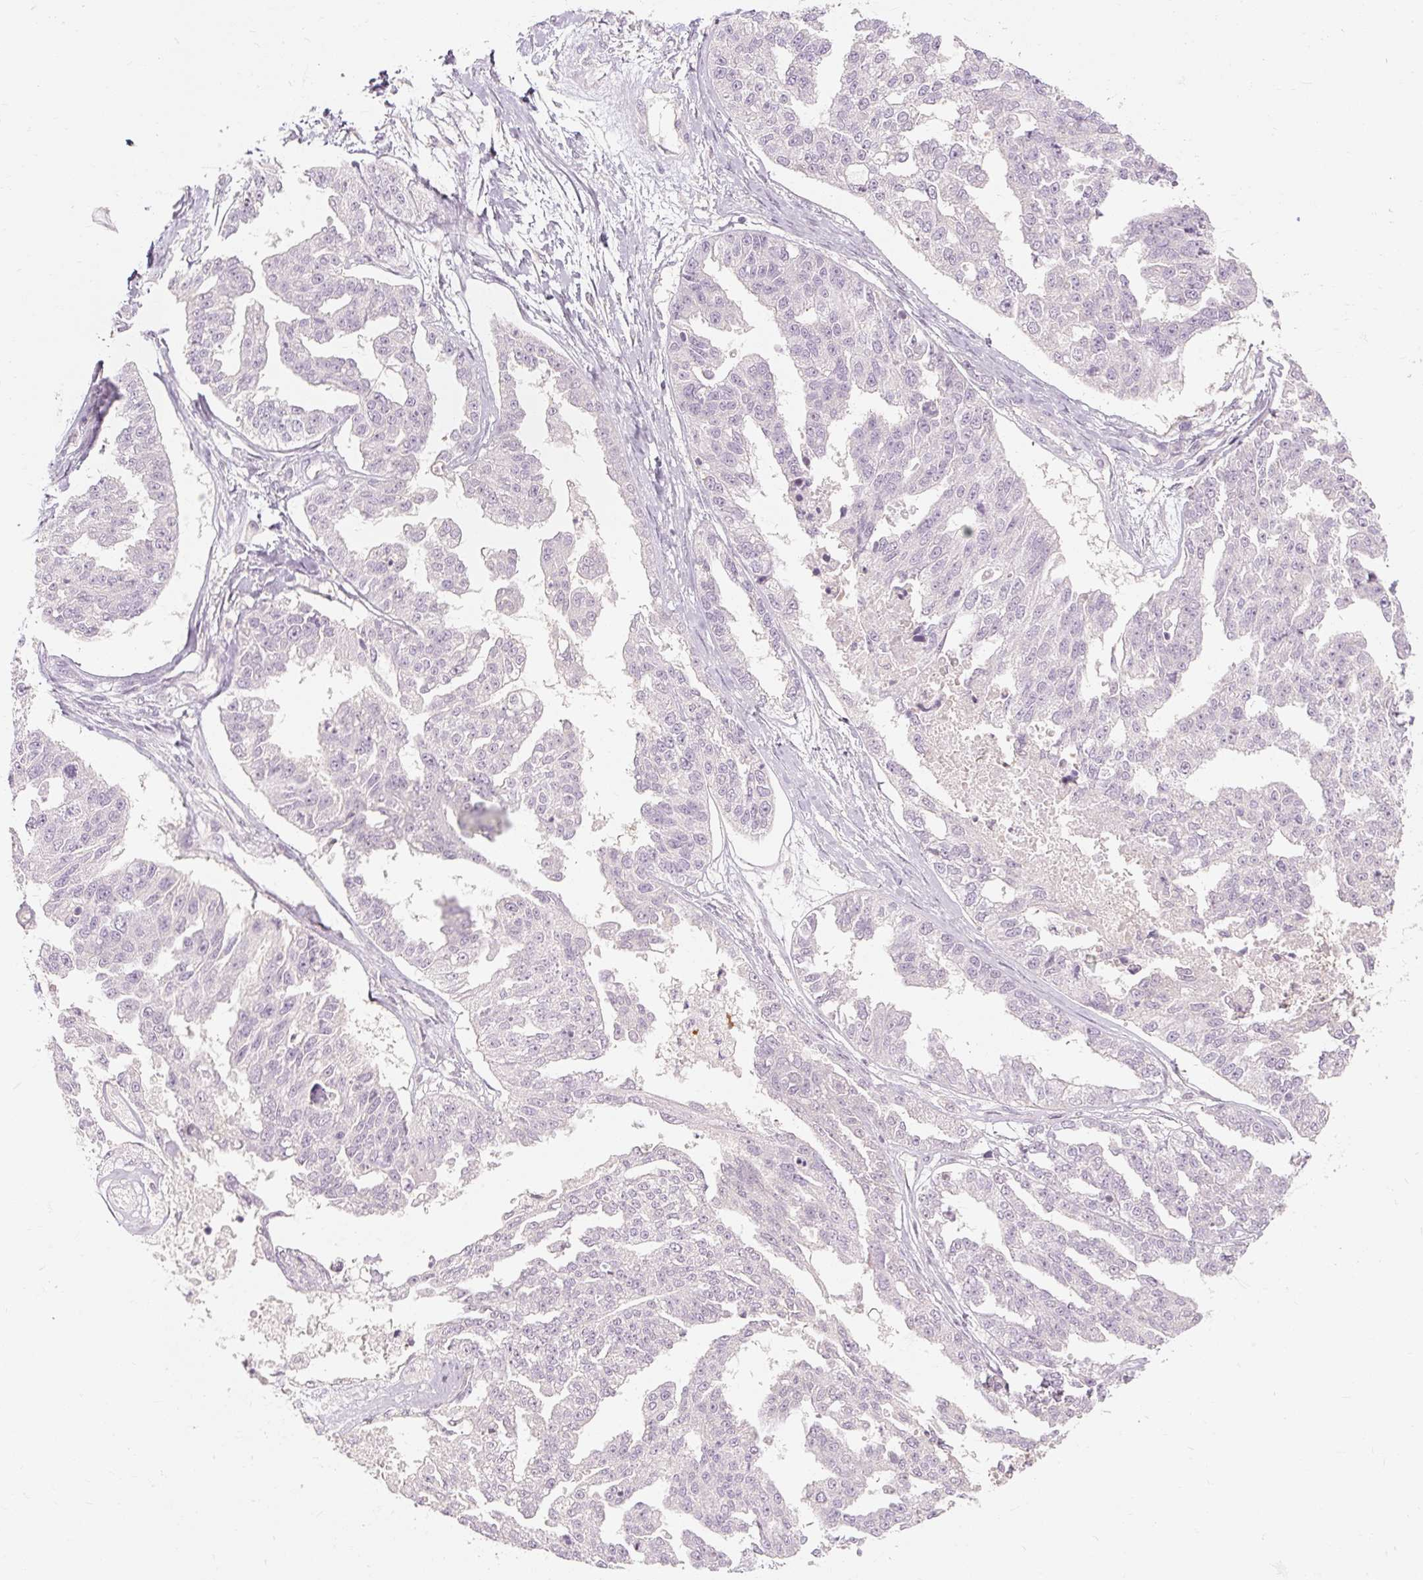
{"staining": {"intensity": "negative", "quantity": "none", "location": "none"}, "tissue": "ovarian cancer", "cell_type": "Tumor cells", "image_type": "cancer", "snomed": [{"axis": "morphology", "description": "Cystadenocarcinoma, serous, NOS"}, {"axis": "topography", "description": "Ovary"}], "caption": "Protein analysis of ovarian serous cystadenocarcinoma shows no significant positivity in tumor cells.", "gene": "CAPN3", "patient": {"sex": "female", "age": 58}}